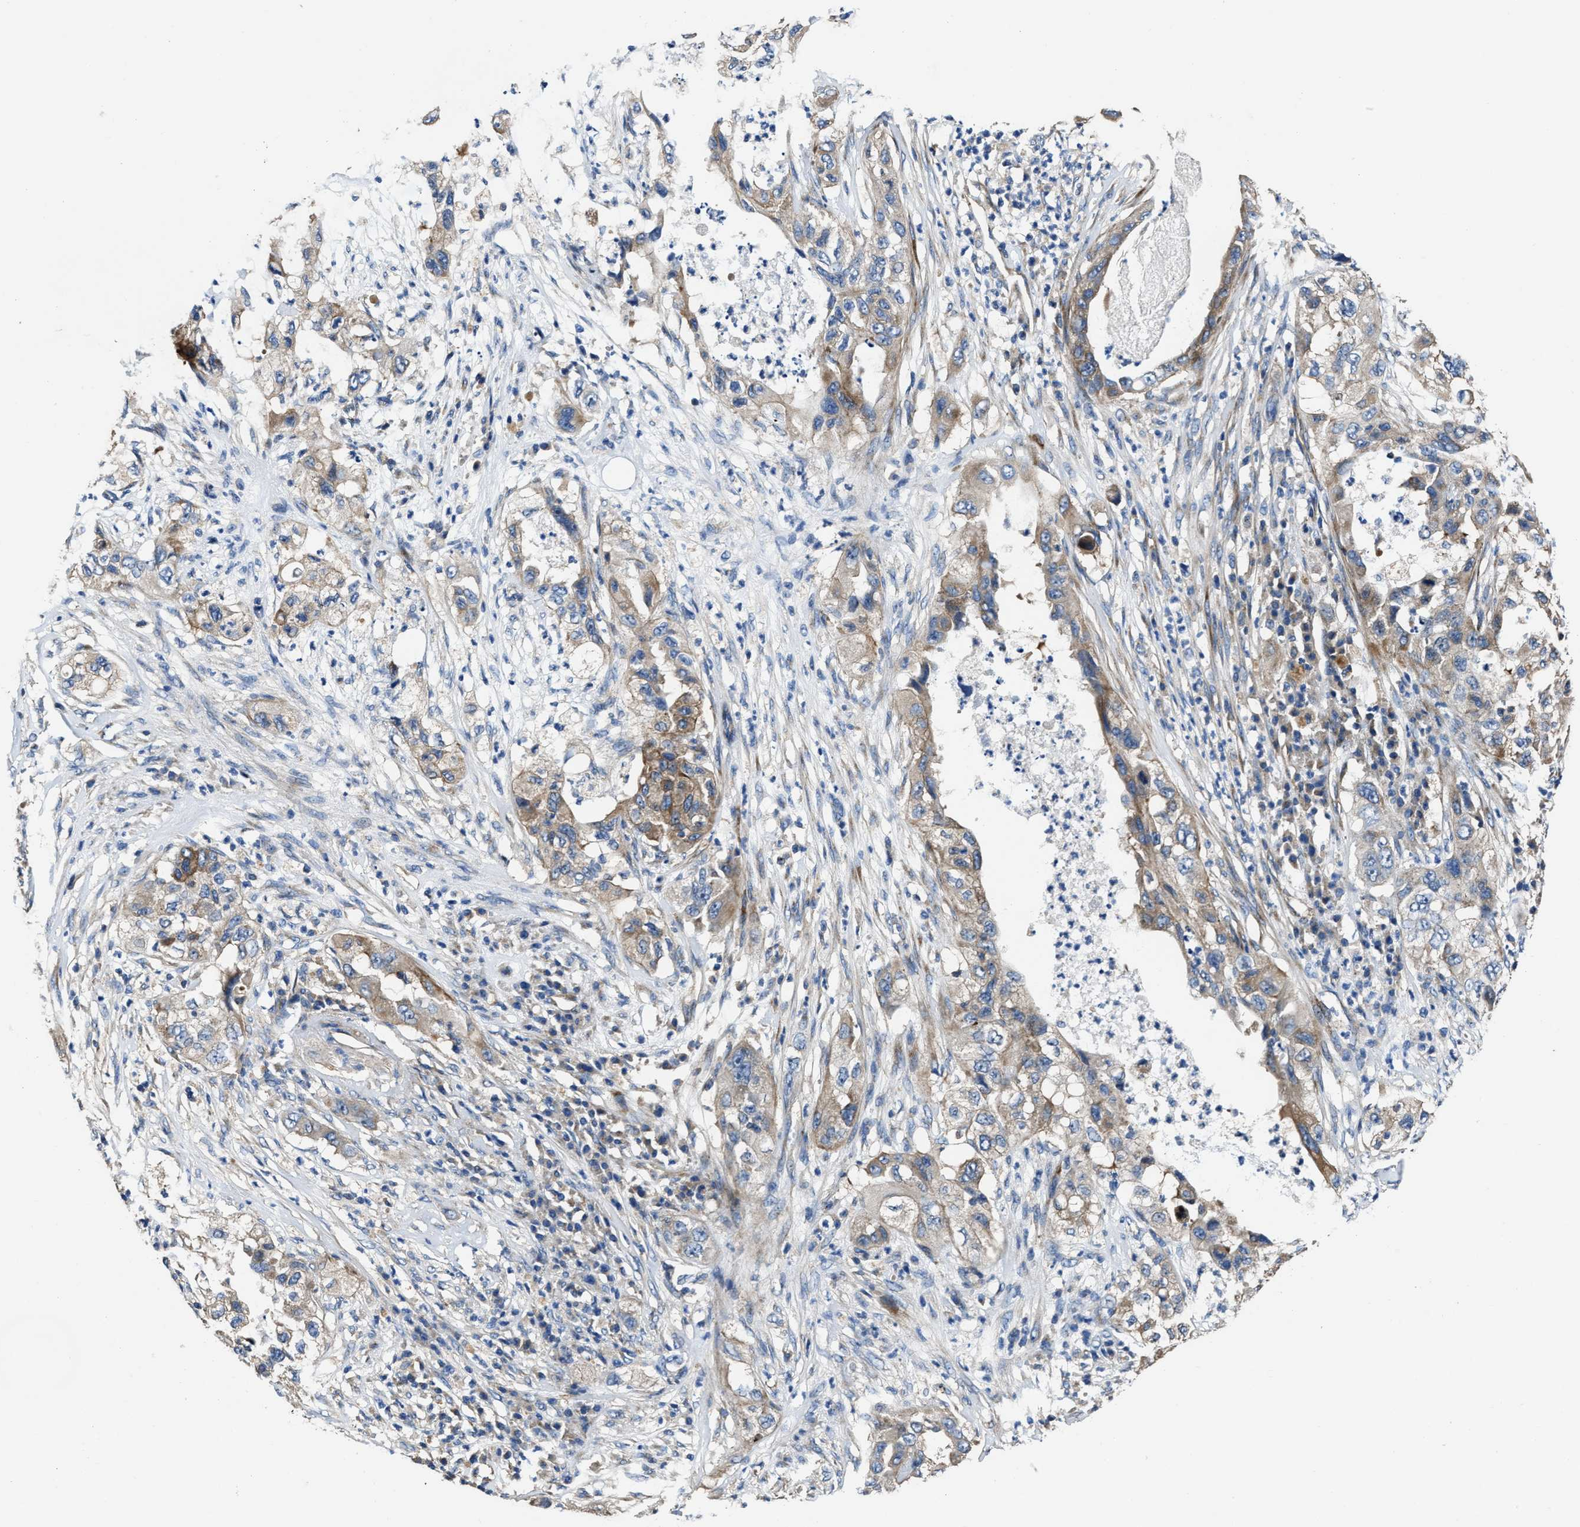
{"staining": {"intensity": "moderate", "quantity": "25%-75%", "location": "cytoplasmic/membranous"}, "tissue": "pancreatic cancer", "cell_type": "Tumor cells", "image_type": "cancer", "snomed": [{"axis": "morphology", "description": "Adenocarcinoma, NOS"}, {"axis": "topography", "description": "Pancreas"}], "caption": "Immunohistochemistry (IHC) staining of pancreatic adenocarcinoma, which demonstrates medium levels of moderate cytoplasmic/membranous positivity in about 25%-75% of tumor cells indicating moderate cytoplasmic/membranous protein expression. The staining was performed using DAB (brown) for protein detection and nuclei were counterstained in hematoxylin (blue).", "gene": "PTAR1", "patient": {"sex": "female", "age": 78}}